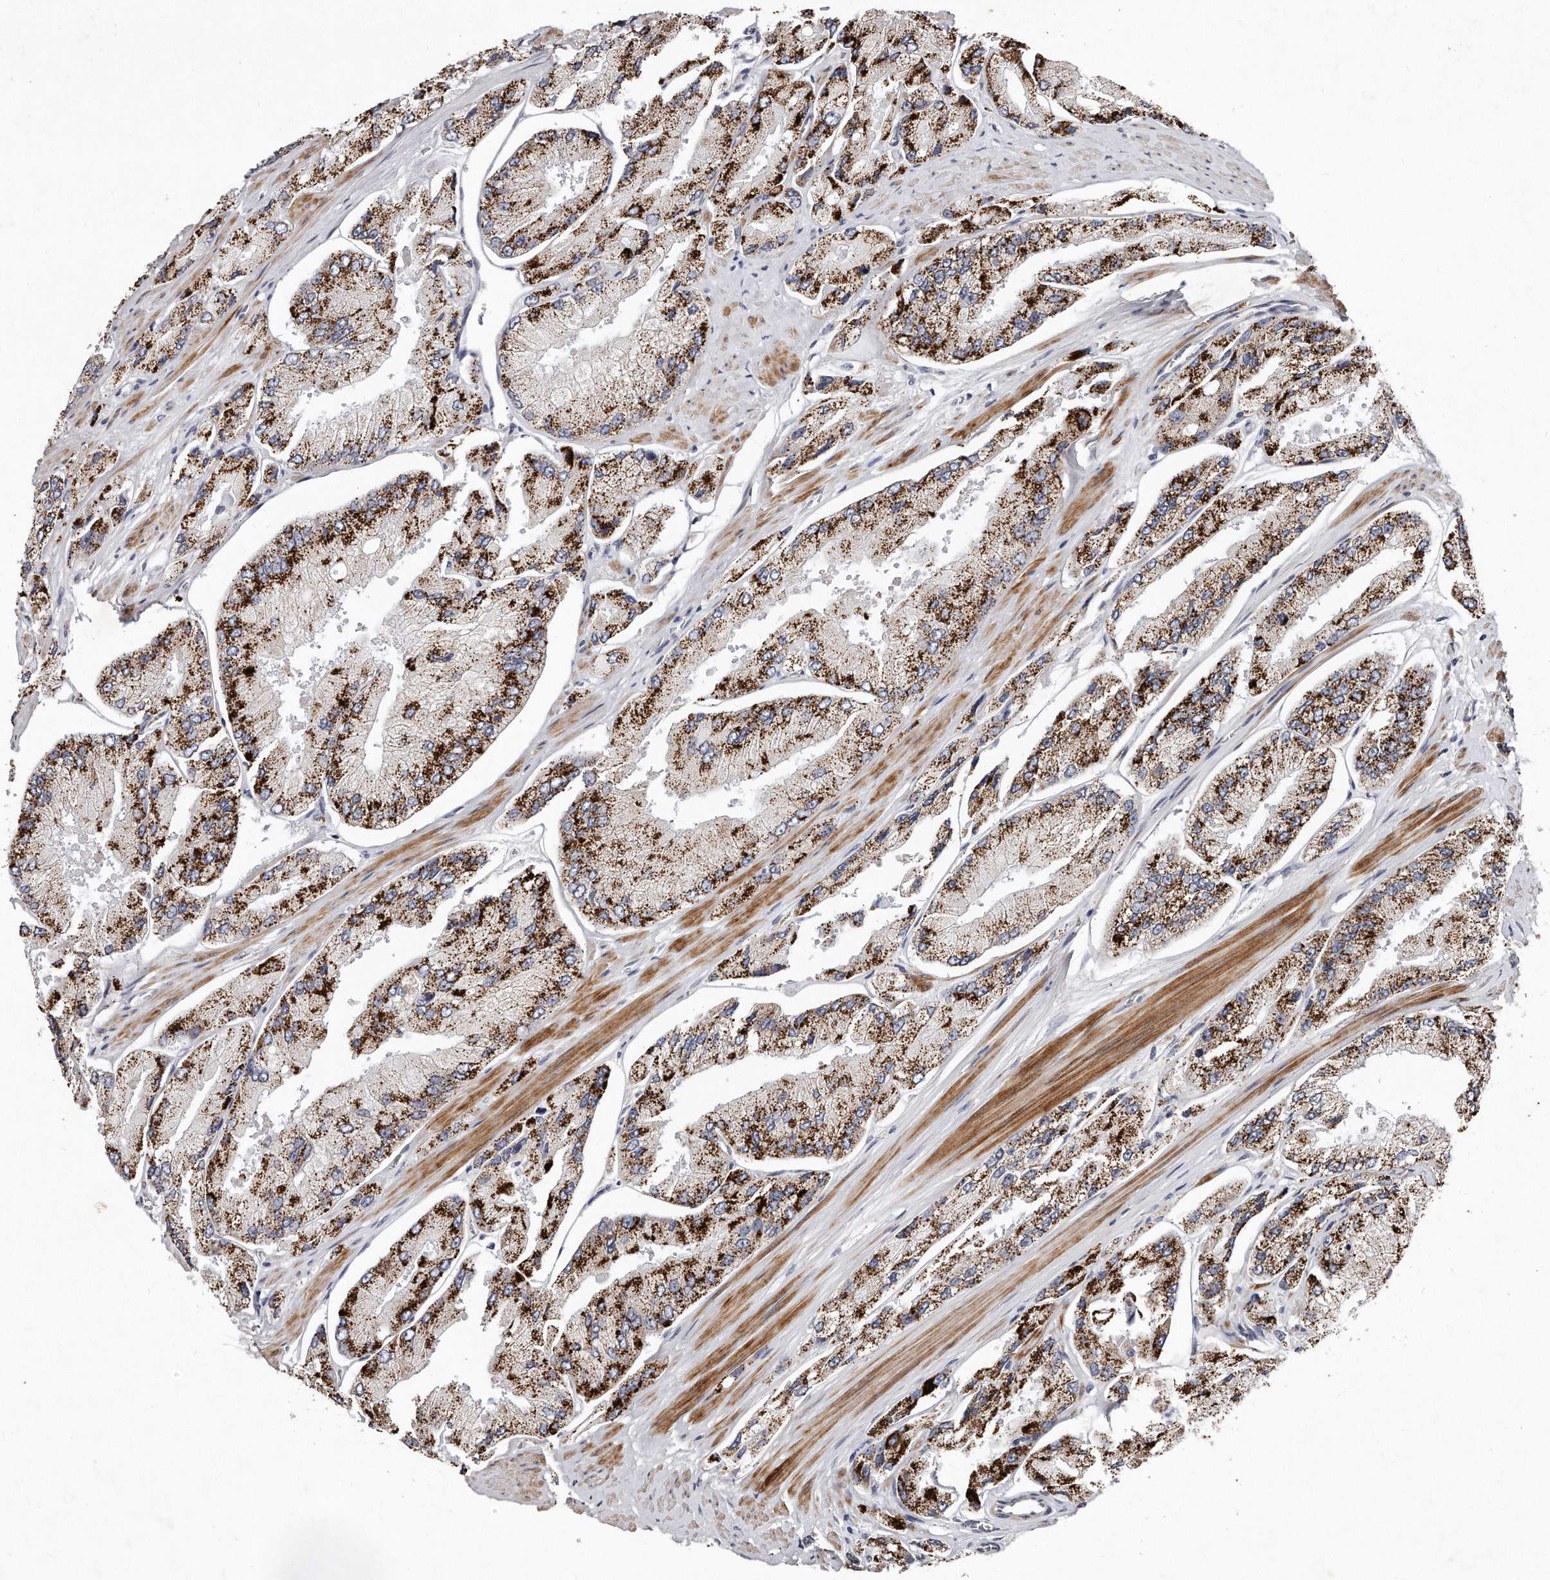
{"staining": {"intensity": "strong", "quantity": ">75%", "location": "cytoplasmic/membranous"}, "tissue": "prostate cancer", "cell_type": "Tumor cells", "image_type": "cancer", "snomed": [{"axis": "morphology", "description": "Adenocarcinoma, High grade"}, {"axis": "topography", "description": "Prostate"}], "caption": "An immunohistochemistry (IHC) micrograph of neoplastic tissue is shown. Protein staining in brown highlights strong cytoplasmic/membranous positivity in adenocarcinoma (high-grade) (prostate) within tumor cells.", "gene": "TECR", "patient": {"sex": "male", "age": 58}}